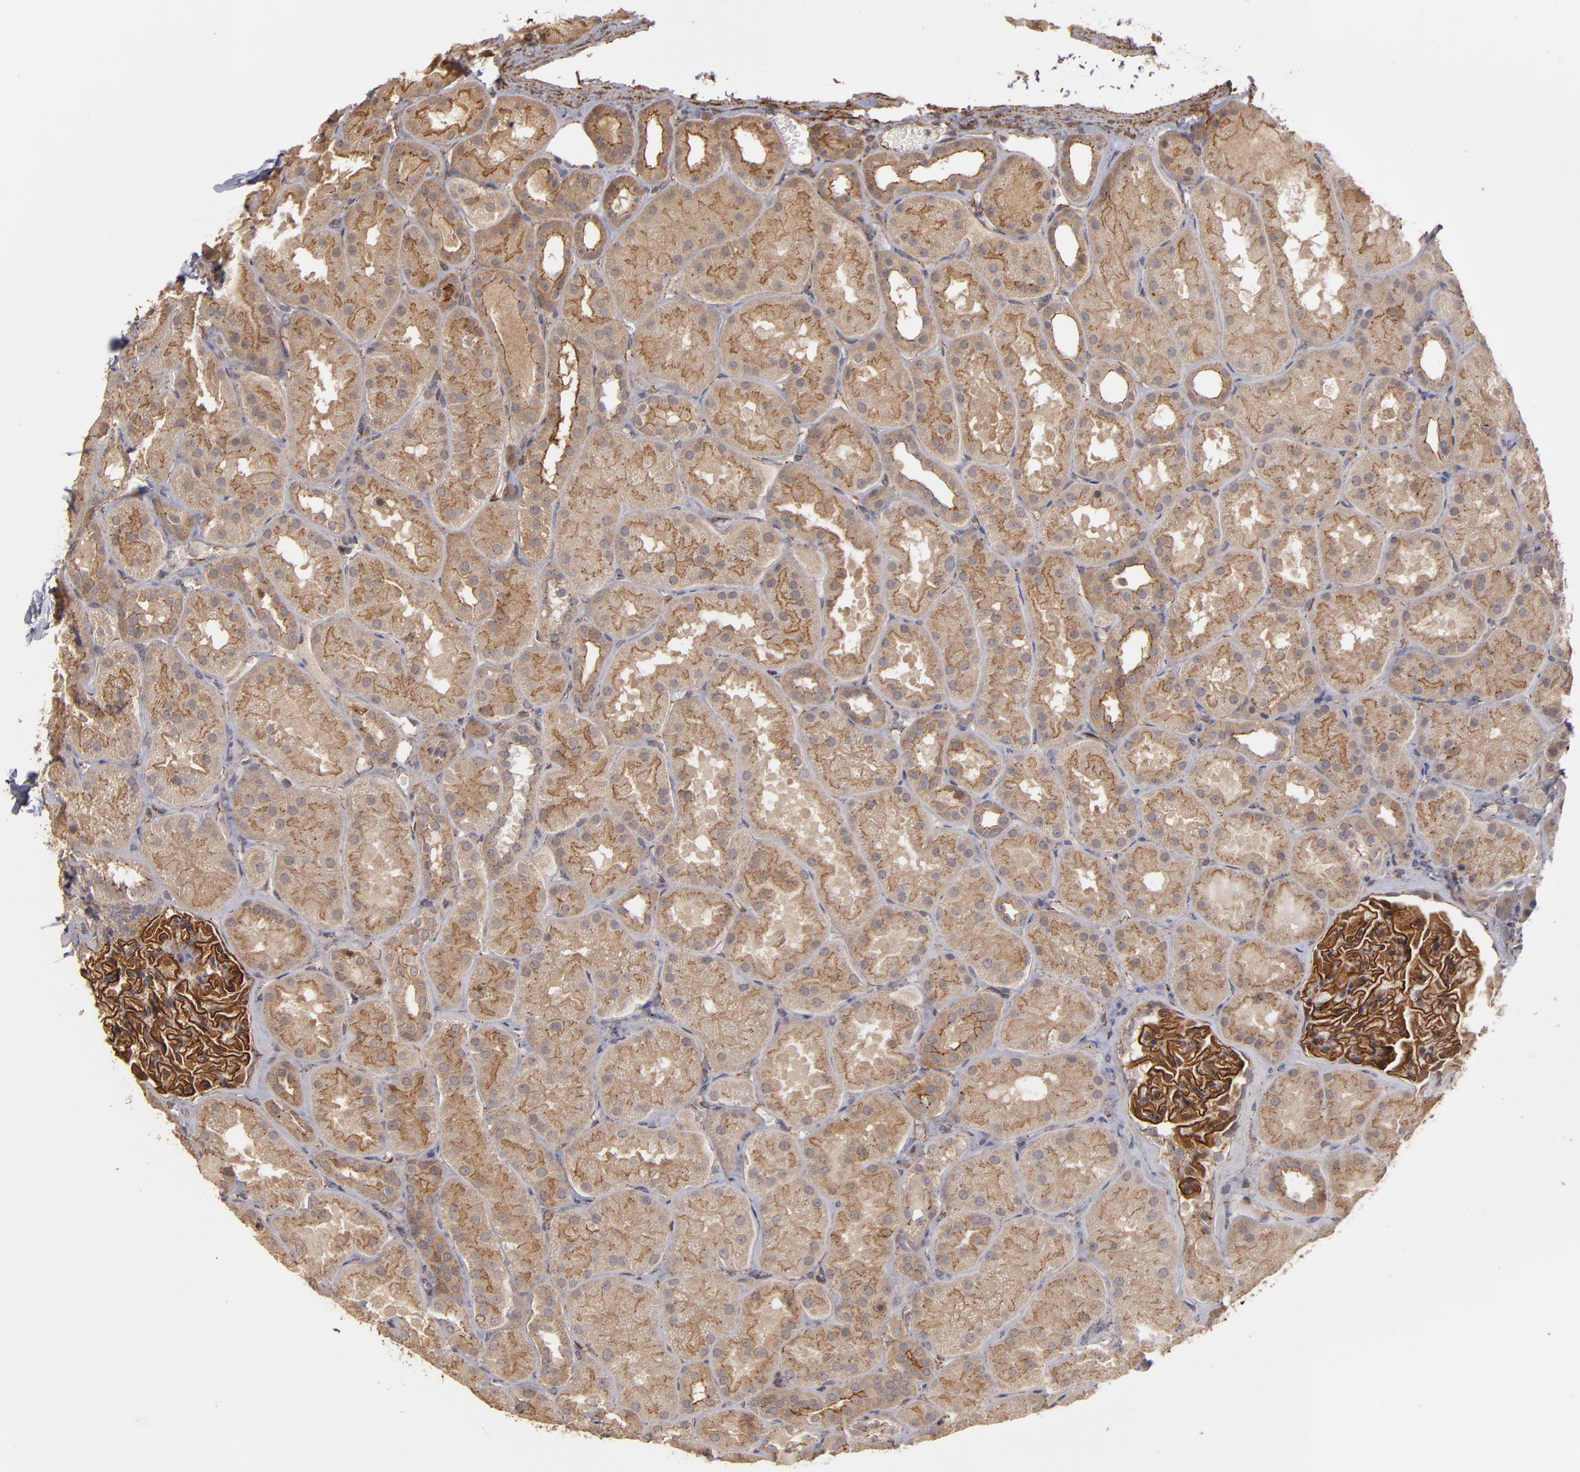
{"staining": {"intensity": "strong", "quantity": ">75%", "location": "cytoplasmic/membranous"}, "tissue": "kidney", "cell_type": "Cells in glomeruli", "image_type": "normal", "snomed": [{"axis": "morphology", "description": "Normal tissue, NOS"}, {"axis": "topography", "description": "Kidney"}], "caption": "High-magnification brightfield microscopy of unremarkable kidney stained with DAB (brown) and counterstained with hematoxylin (blue). cells in glomeruli exhibit strong cytoplasmic/membranous positivity is present in approximately>75% of cells. The protein of interest is stained brown, and the nuclei are stained in blue (DAB IHC with brightfield microscopy, high magnification).", "gene": "TJP1", "patient": {"sex": "male", "age": 28}}